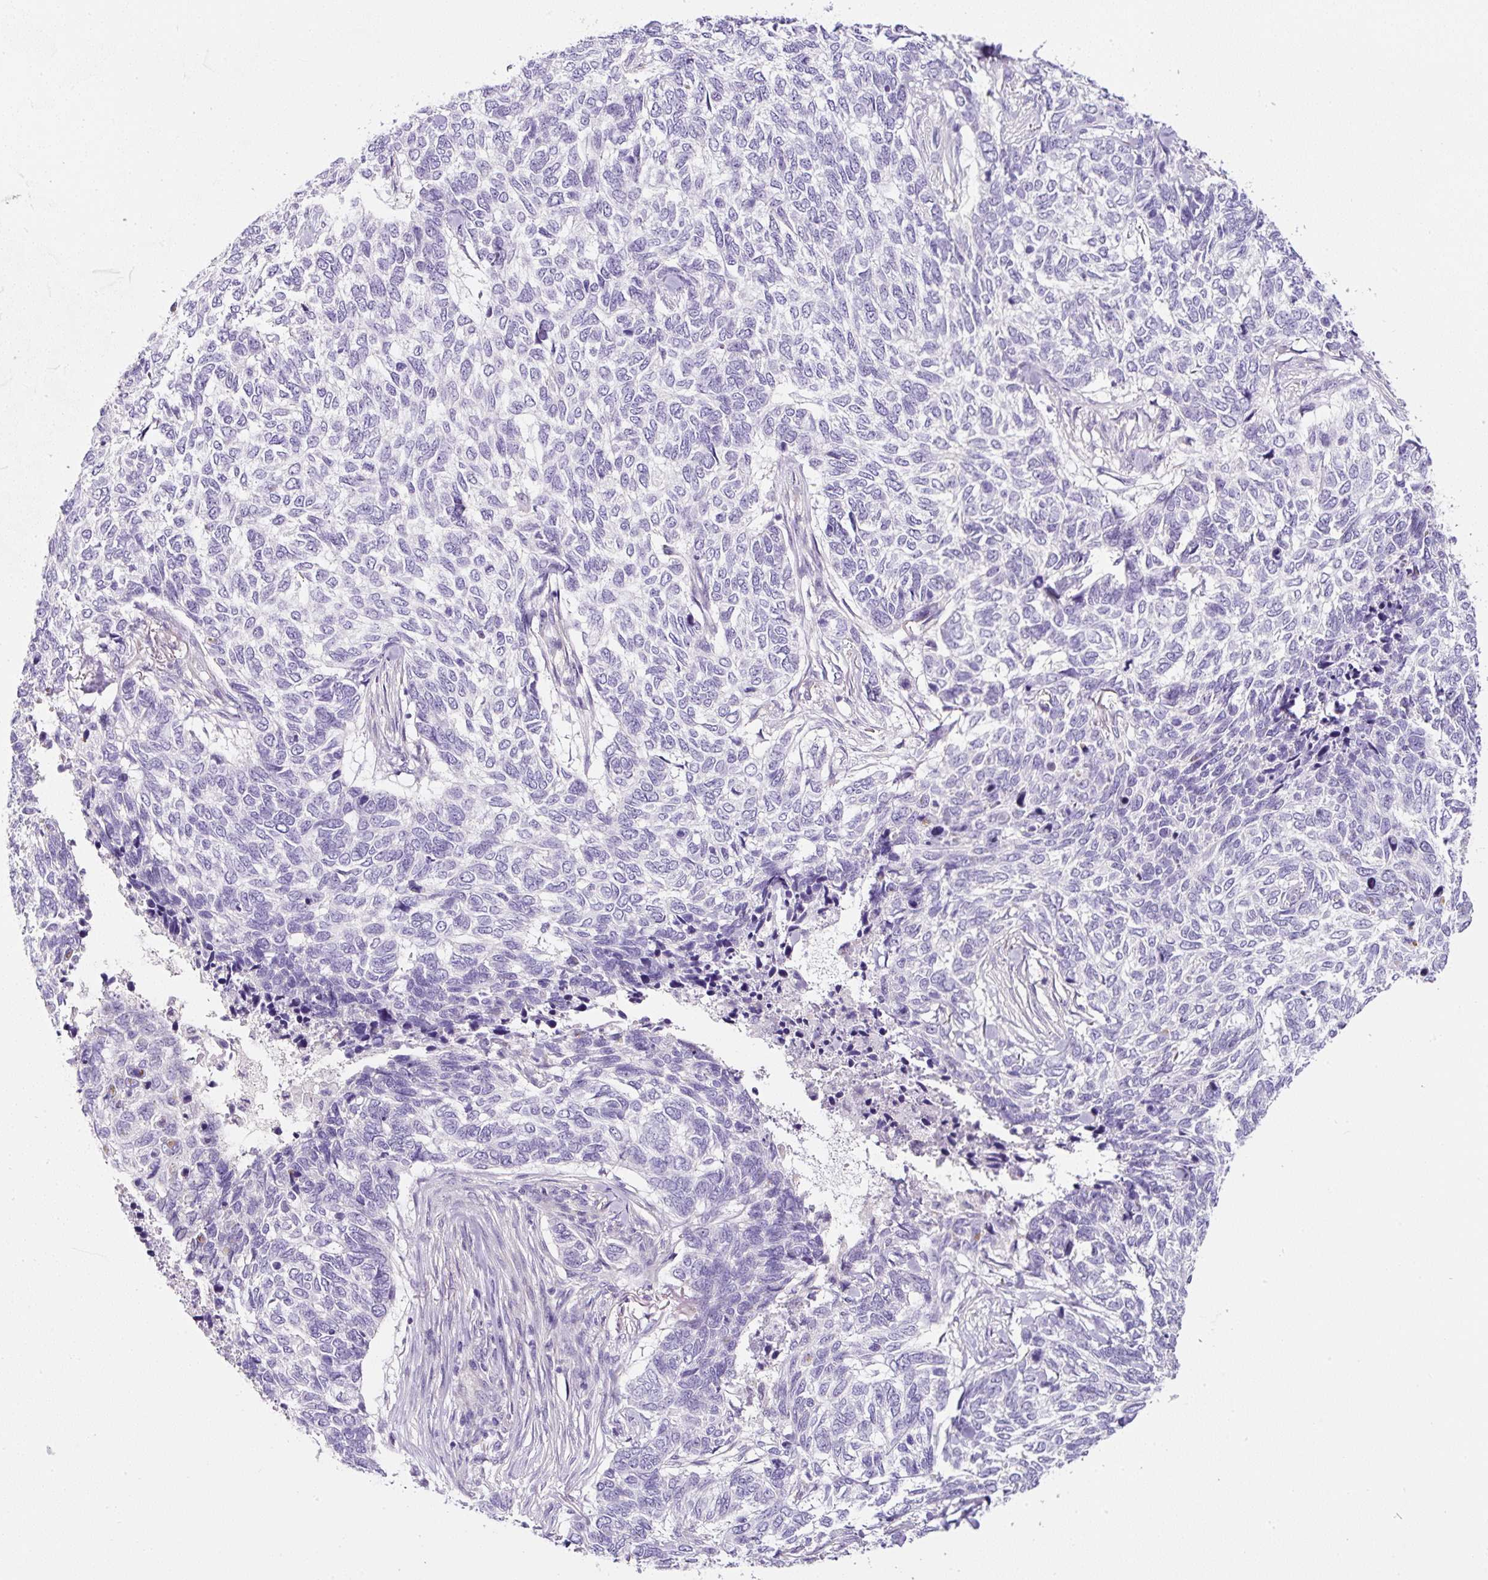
{"staining": {"intensity": "negative", "quantity": "none", "location": "none"}, "tissue": "skin cancer", "cell_type": "Tumor cells", "image_type": "cancer", "snomed": [{"axis": "morphology", "description": "Basal cell carcinoma"}, {"axis": "topography", "description": "Skin"}], "caption": "The micrograph demonstrates no staining of tumor cells in skin basal cell carcinoma.", "gene": "OR14A2", "patient": {"sex": "female", "age": 65}}